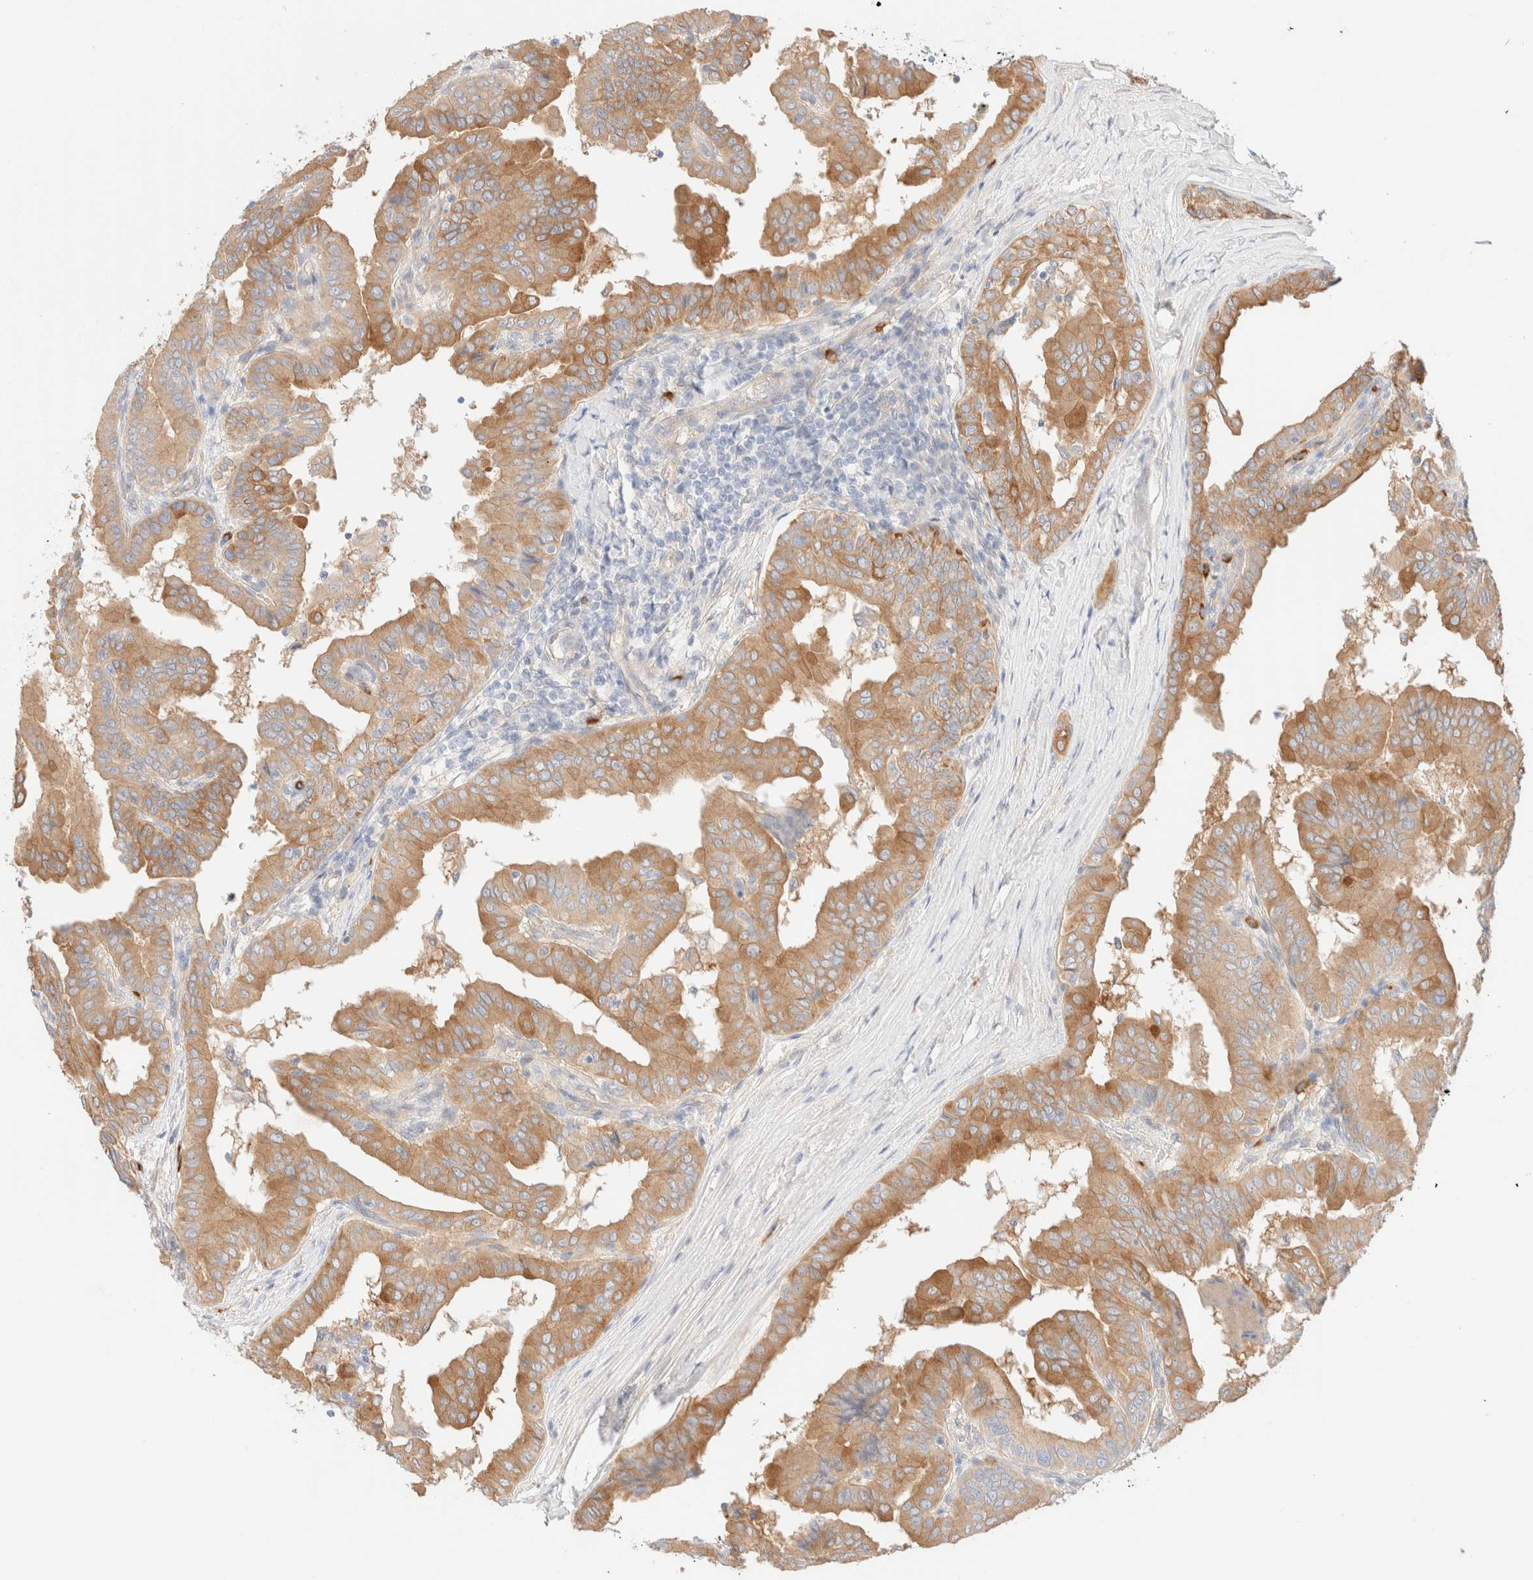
{"staining": {"intensity": "moderate", "quantity": ">75%", "location": "cytoplasmic/membranous"}, "tissue": "thyroid cancer", "cell_type": "Tumor cells", "image_type": "cancer", "snomed": [{"axis": "morphology", "description": "Papillary adenocarcinoma, NOS"}, {"axis": "topography", "description": "Thyroid gland"}], "caption": "DAB (3,3'-diaminobenzidine) immunohistochemical staining of thyroid cancer reveals moderate cytoplasmic/membranous protein expression in about >75% of tumor cells. (IHC, brightfield microscopy, high magnification).", "gene": "NIBAN2", "patient": {"sex": "male", "age": 33}}